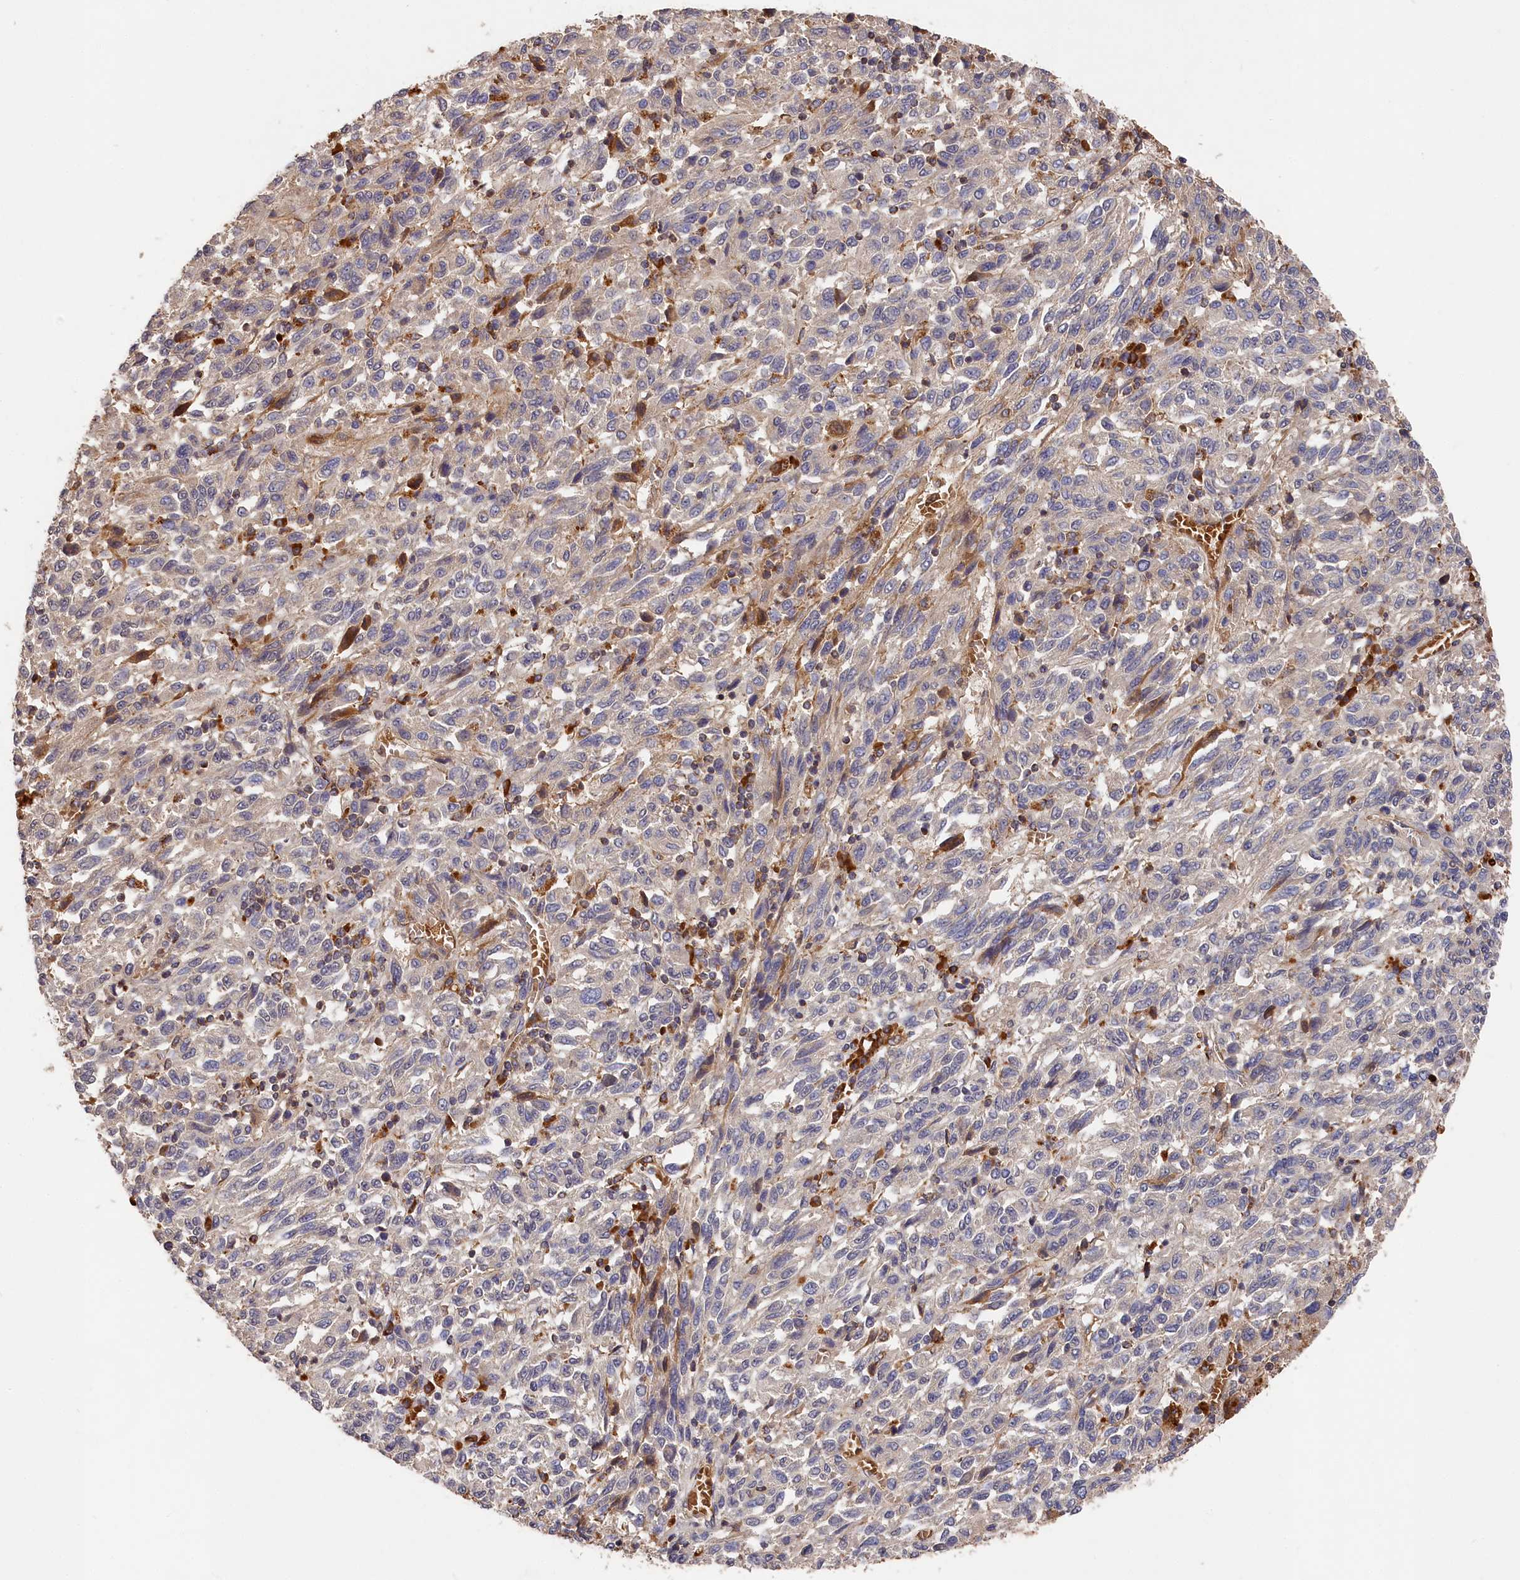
{"staining": {"intensity": "negative", "quantity": "none", "location": "none"}, "tissue": "melanoma", "cell_type": "Tumor cells", "image_type": "cancer", "snomed": [{"axis": "morphology", "description": "Malignant melanoma, Metastatic site"}, {"axis": "topography", "description": "Lung"}], "caption": "Tumor cells show no significant positivity in melanoma.", "gene": "DHRS11", "patient": {"sex": "male", "age": 64}}